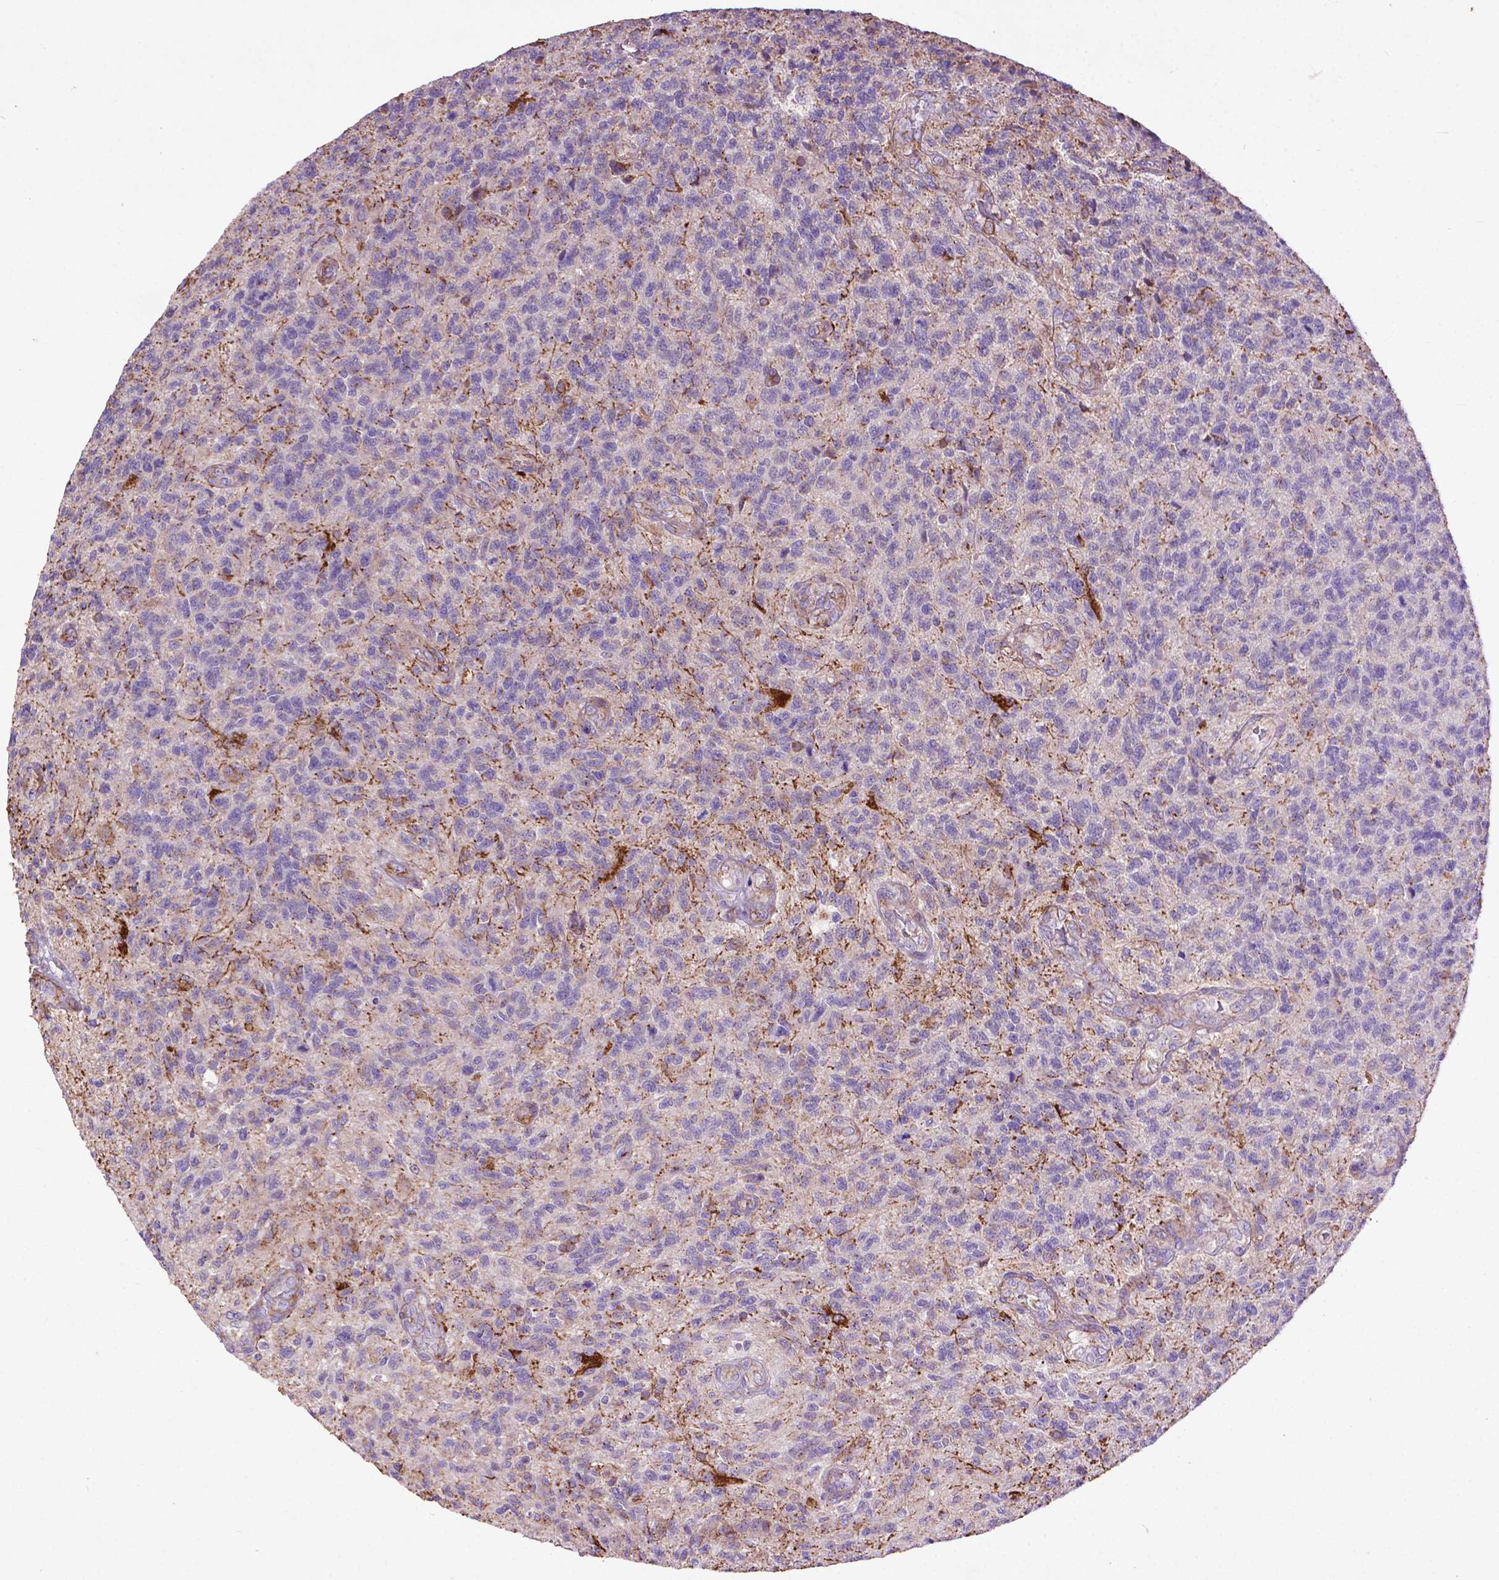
{"staining": {"intensity": "negative", "quantity": "none", "location": "none"}, "tissue": "glioma", "cell_type": "Tumor cells", "image_type": "cancer", "snomed": [{"axis": "morphology", "description": "Glioma, malignant, High grade"}, {"axis": "topography", "description": "Brain"}], "caption": "Tumor cells are negative for protein expression in human glioma. The staining is performed using DAB (3,3'-diaminobenzidine) brown chromogen with nuclei counter-stained in using hematoxylin.", "gene": "THEGL", "patient": {"sex": "male", "age": 56}}